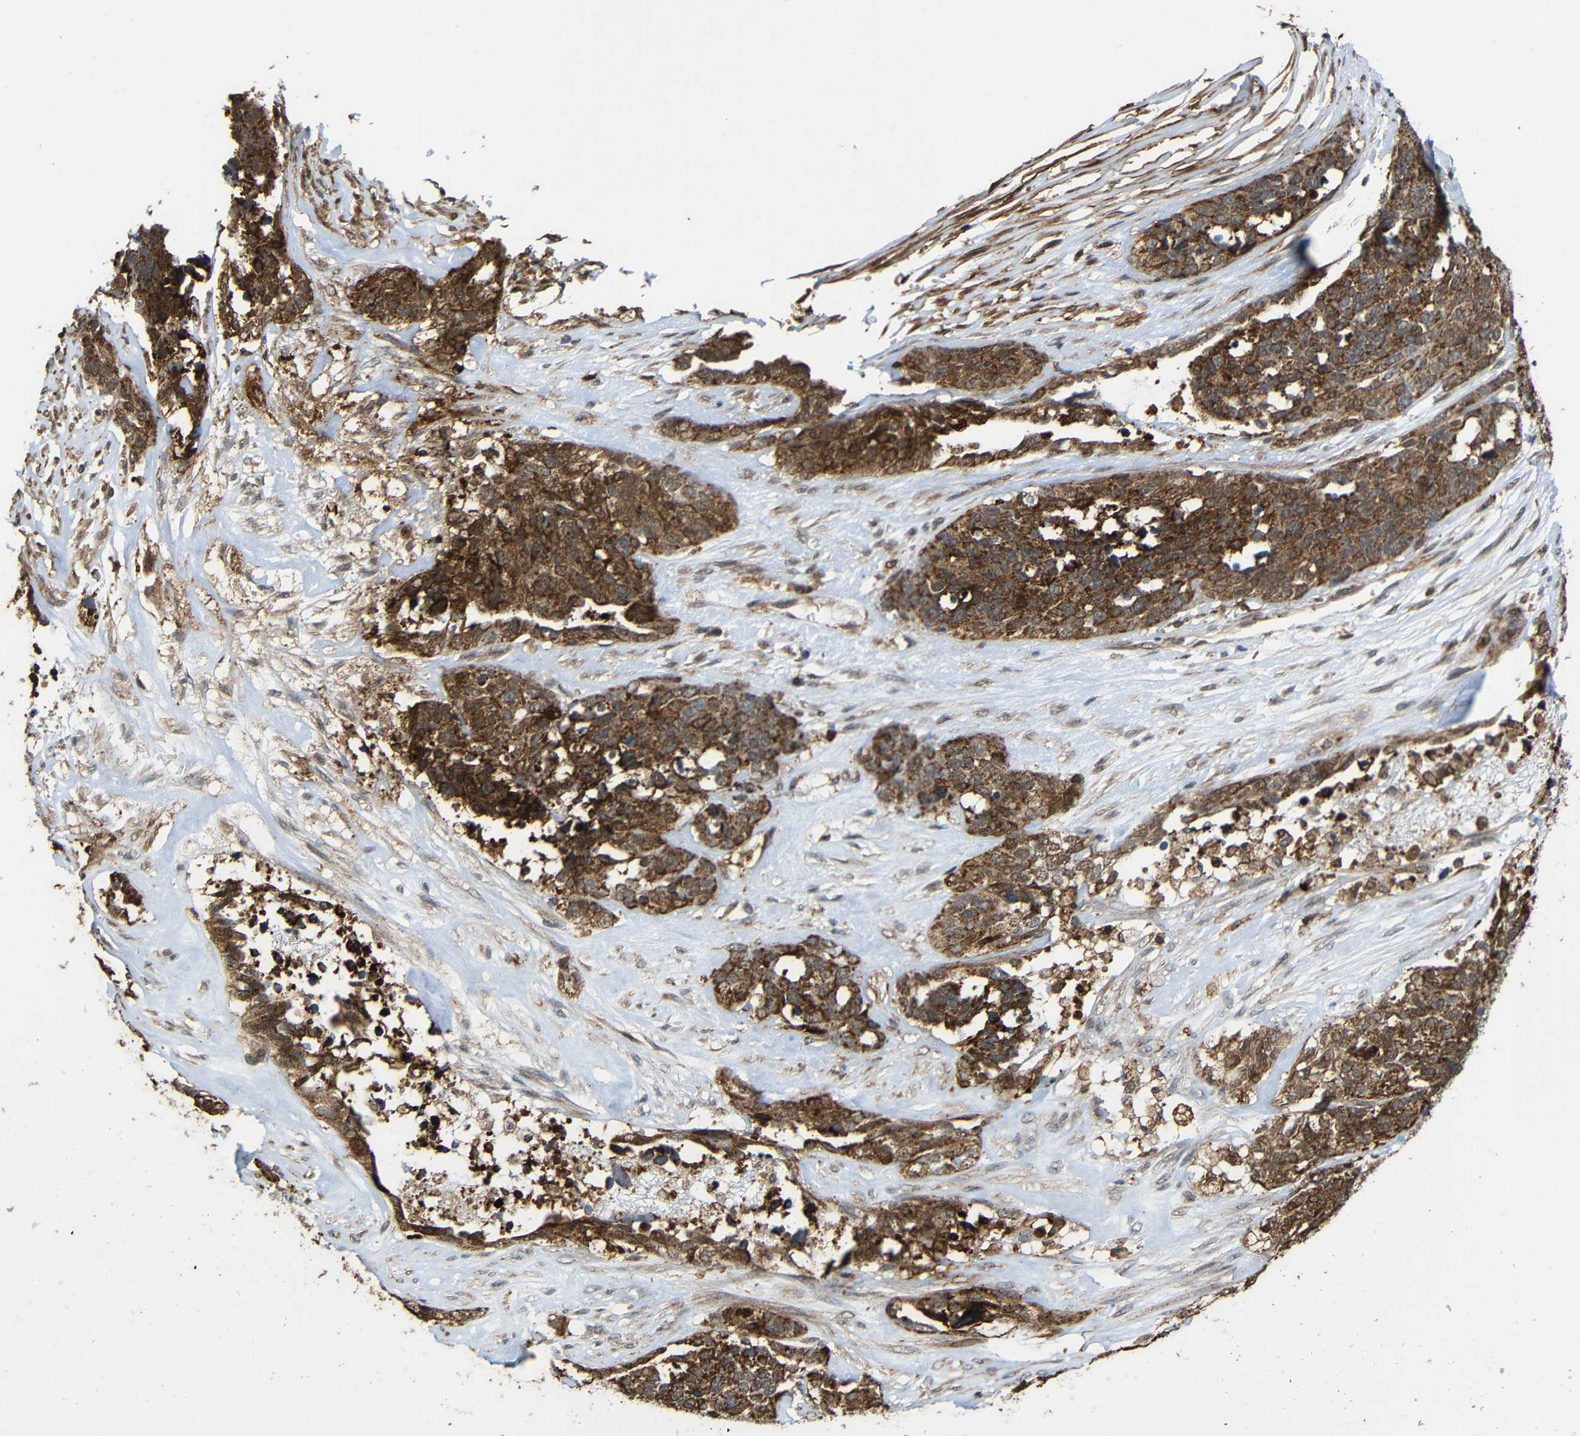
{"staining": {"intensity": "moderate", "quantity": ">75%", "location": "cytoplasmic/membranous"}, "tissue": "ovarian cancer", "cell_type": "Tumor cells", "image_type": "cancer", "snomed": [{"axis": "morphology", "description": "Cystadenocarcinoma, serous, NOS"}, {"axis": "topography", "description": "Ovary"}], "caption": "Human ovarian cancer (serous cystadenocarcinoma) stained with a protein marker demonstrates moderate staining in tumor cells.", "gene": "C1GALT1", "patient": {"sex": "female", "age": 44}}